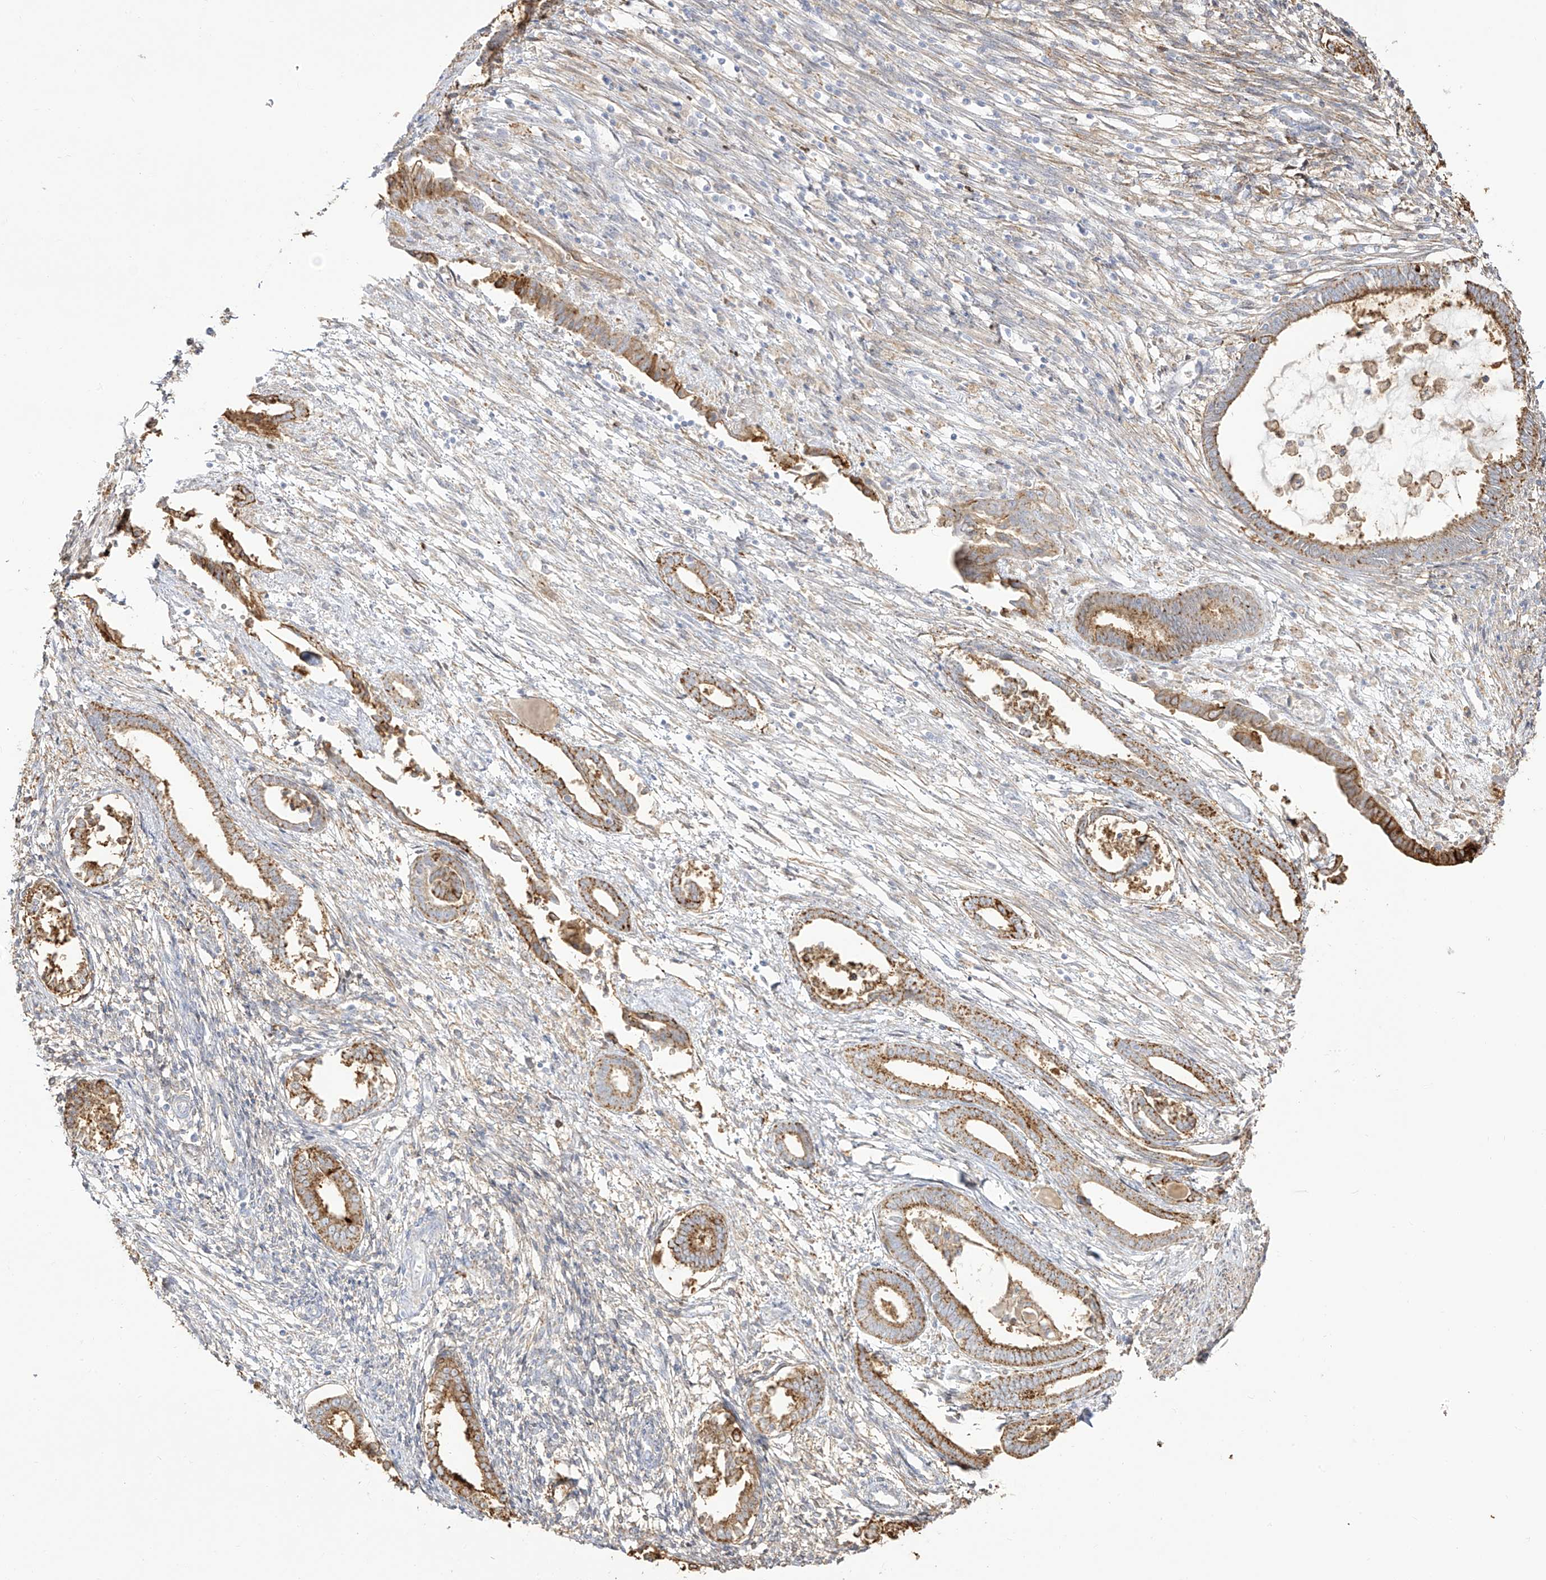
{"staining": {"intensity": "moderate", "quantity": "25%-75%", "location": "cytoplasmic/membranous"}, "tissue": "endometrium", "cell_type": "Cells in endometrial stroma", "image_type": "normal", "snomed": [{"axis": "morphology", "description": "Normal tissue, NOS"}, {"axis": "topography", "description": "Endometrium"}], "caption": "Immunohistochemistry (IHC) image of unremarkable endometrium stained for a protein (brown), which demonstrates medium levels of moderate cytoplasmic/membranous positivity in approximately 25%-75% of cells in endometrial stroma.", "gene": "ZGRF1", "patient": {"sex": "female", "age": 56}}